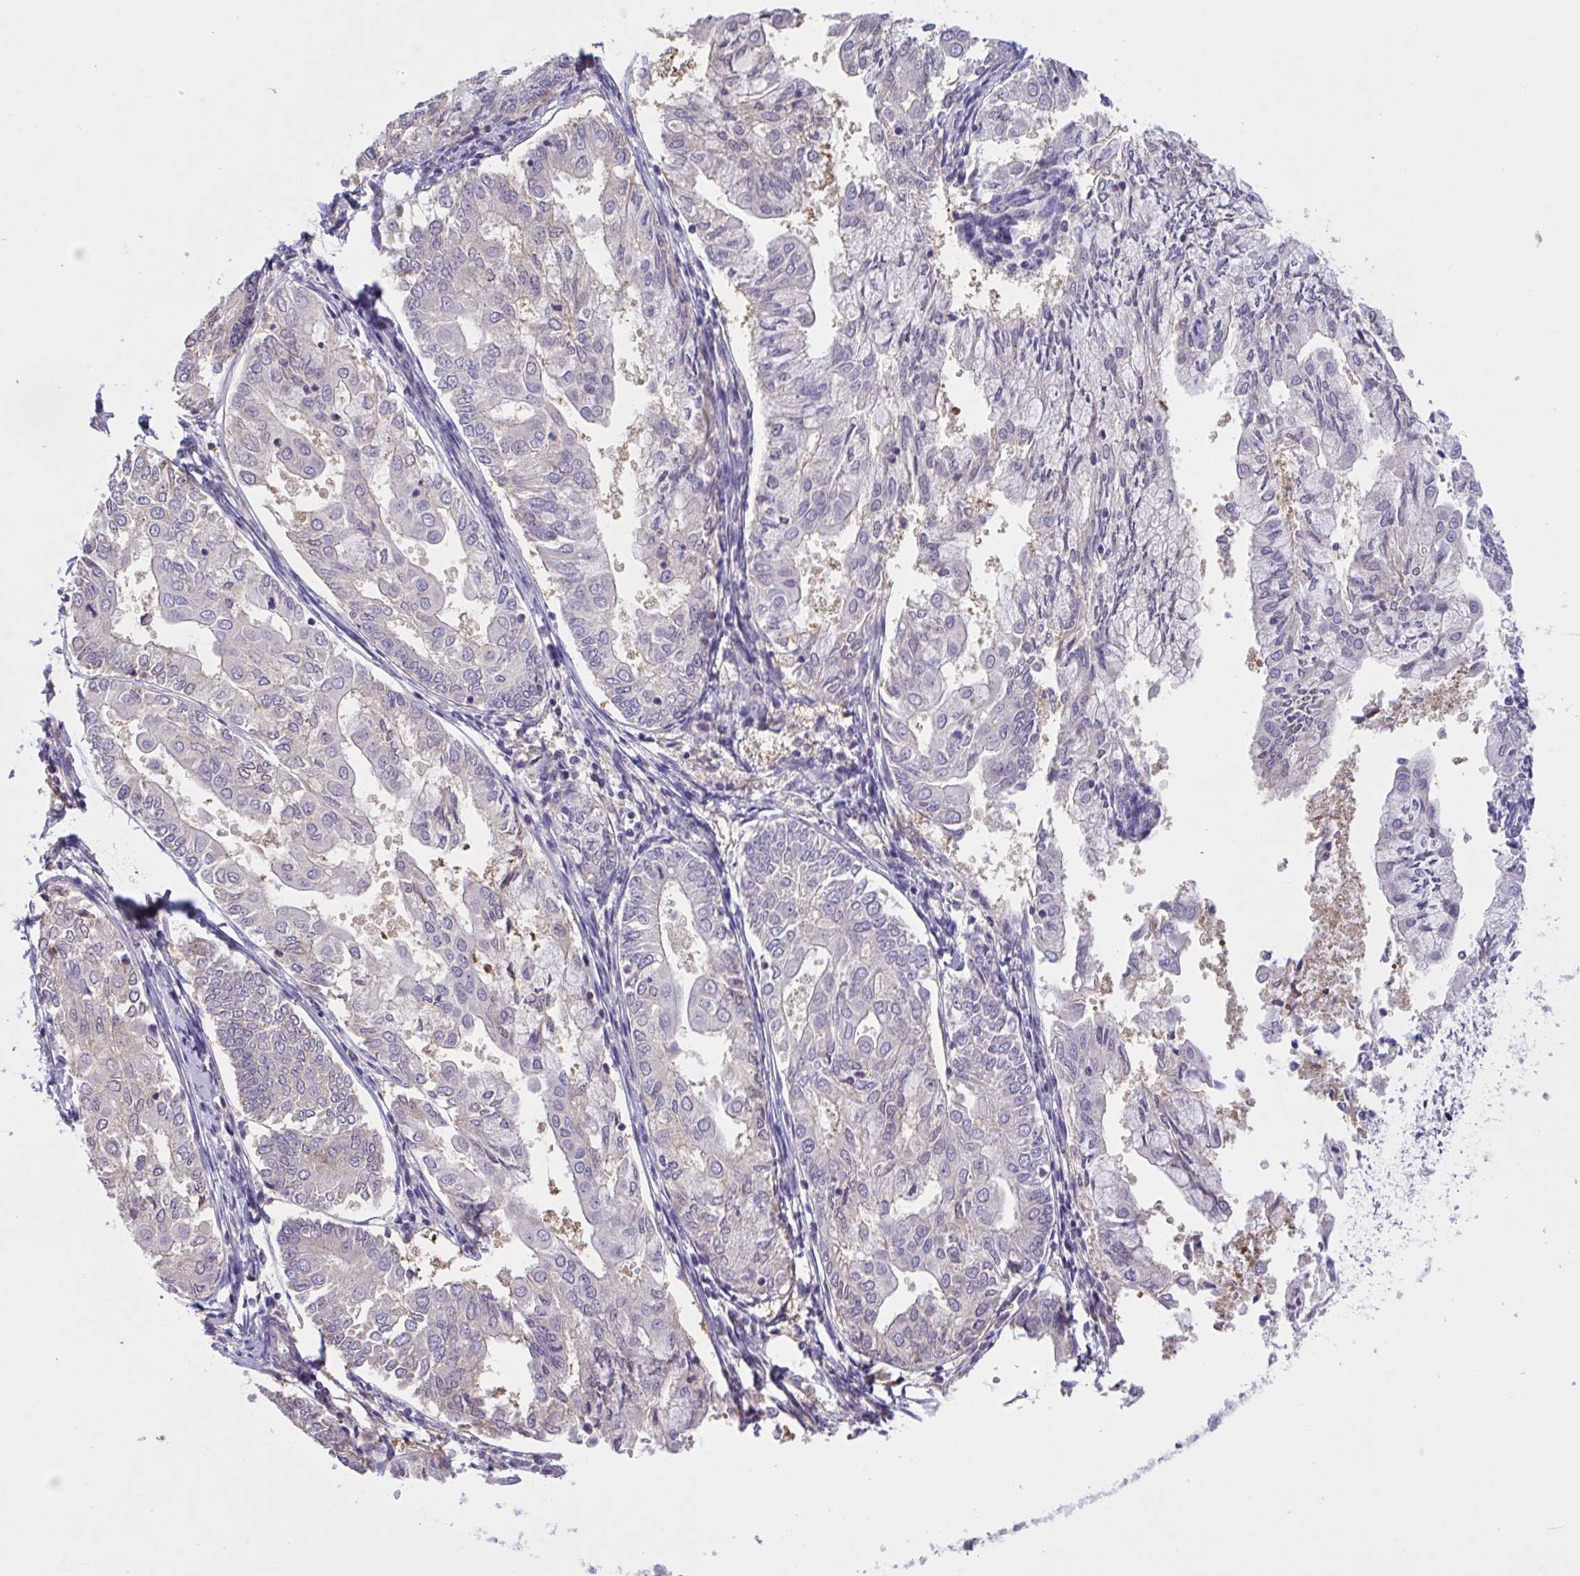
{"staining": {"intensity": "negative", "quantity": "none", "location": "none"}, "tissue": "endometrial cancer", "cell_type": "Tumor cells", "image_type": "cancer", "snomed": [{"axis": "morphology", "description": "Adenocarcinoma, NOS"}, {"axis": "topography", "description": "Endometrium"}], "caption": "Immunohistochemistry image of endometrial adenocarcinoma stained for a protein (brown), which shows no positivity in tumor cells. (Immunohistochemistry, brightfield microscopy, high magnification).", "gene": "RBL1", "patient": {"sex": "female", "age": 68}}